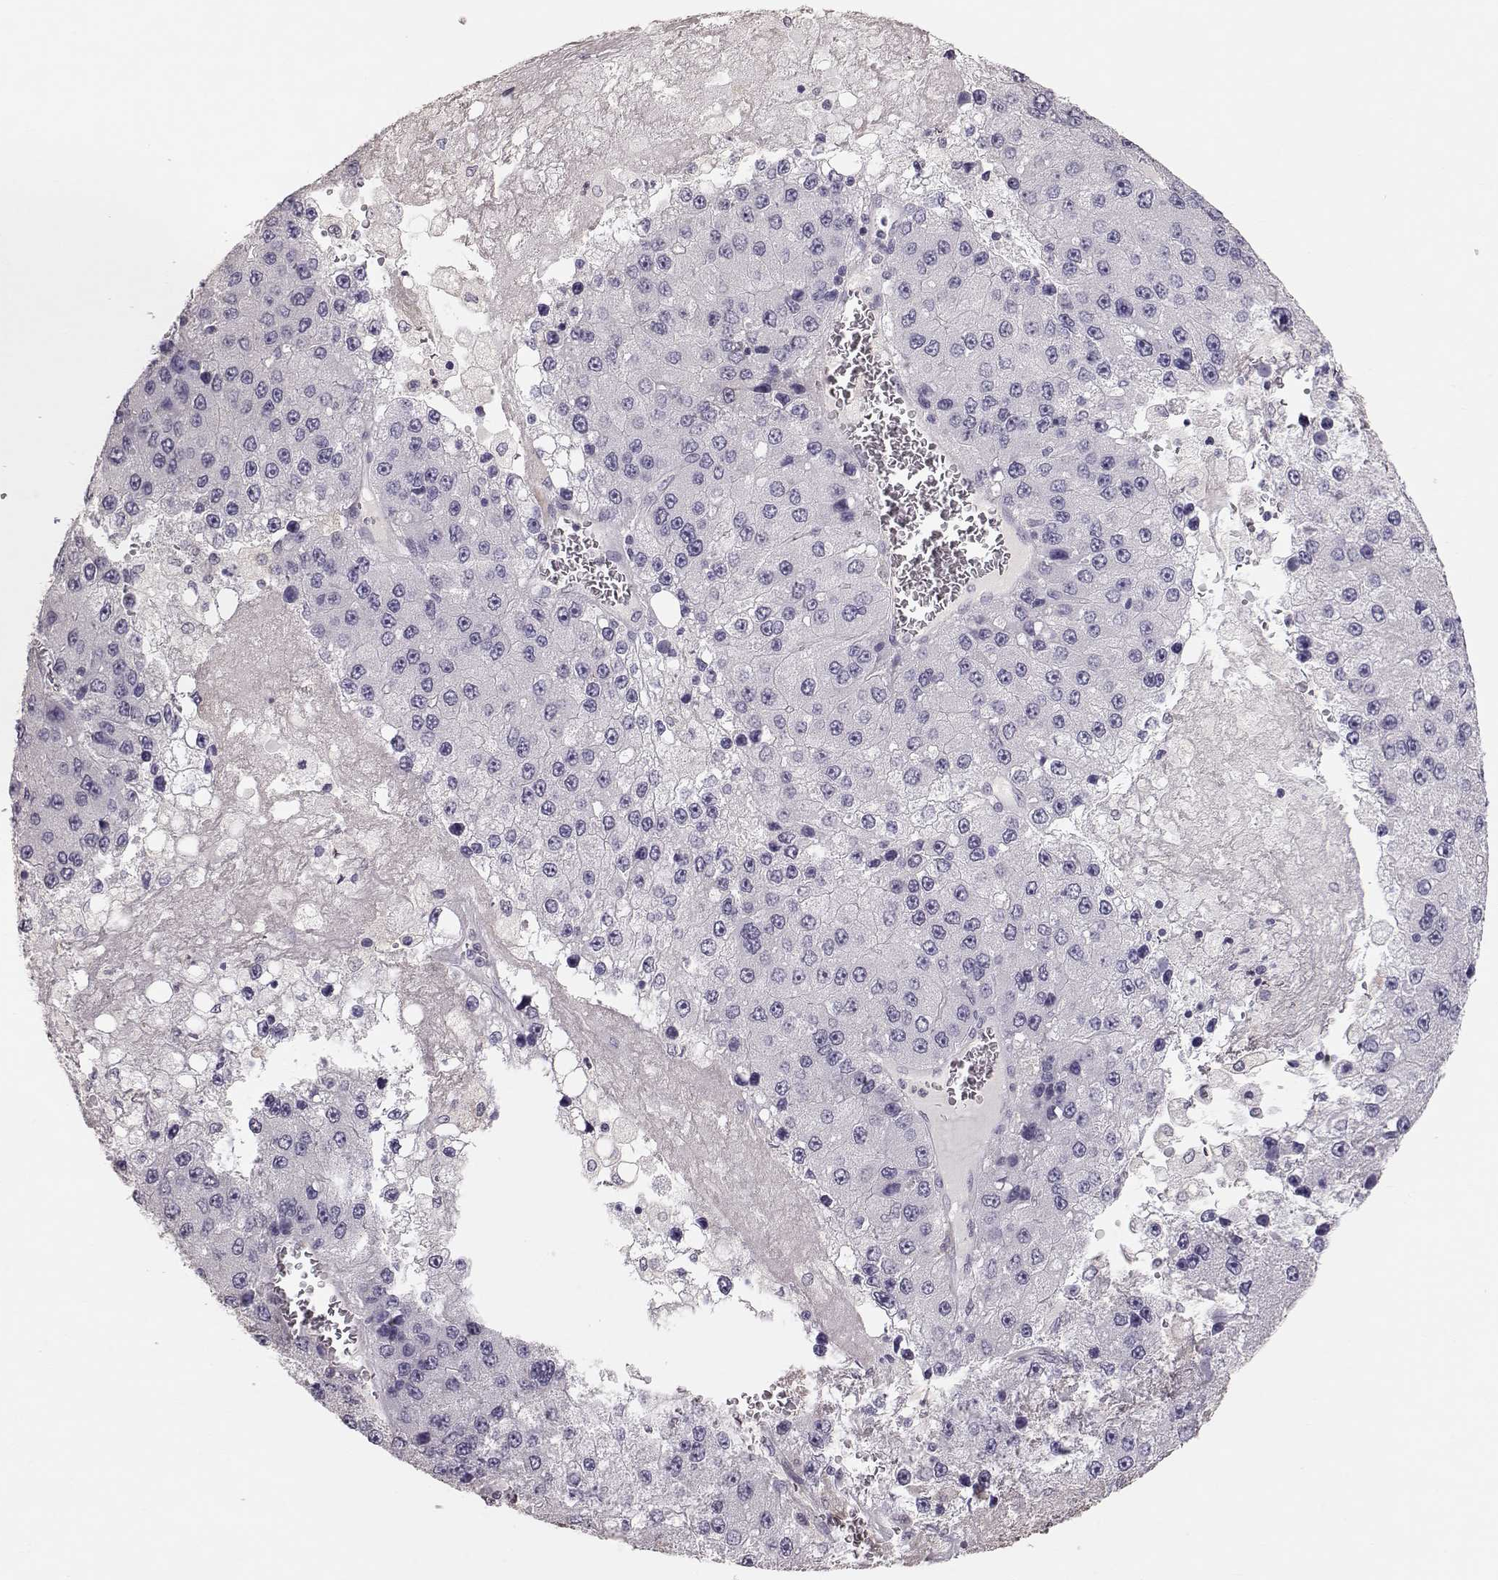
{"staining": {"intensity": "negative", "quantity": "none", "location": "none"}, "tissue": "liver cancer", "cell_type": "Tumor cells", "image_type": "cancer", "snomed": [{"axis": "morphology", "description": "Carcinoma, Hepatocellular, NOS"}, {"axis": "topography", "description": "Liver"}], "caption": "Immunohistochemistry histopathology image of human liver hepatocellular carcinoma stained for a protein (brown), which displays no positivity in tumor cells. (Brightfield microscopy of DAB immunohistochemistry (IHC) at high magnification).", "gene": "POU1F1", "patient": {"sex": "female", "age": 73}}